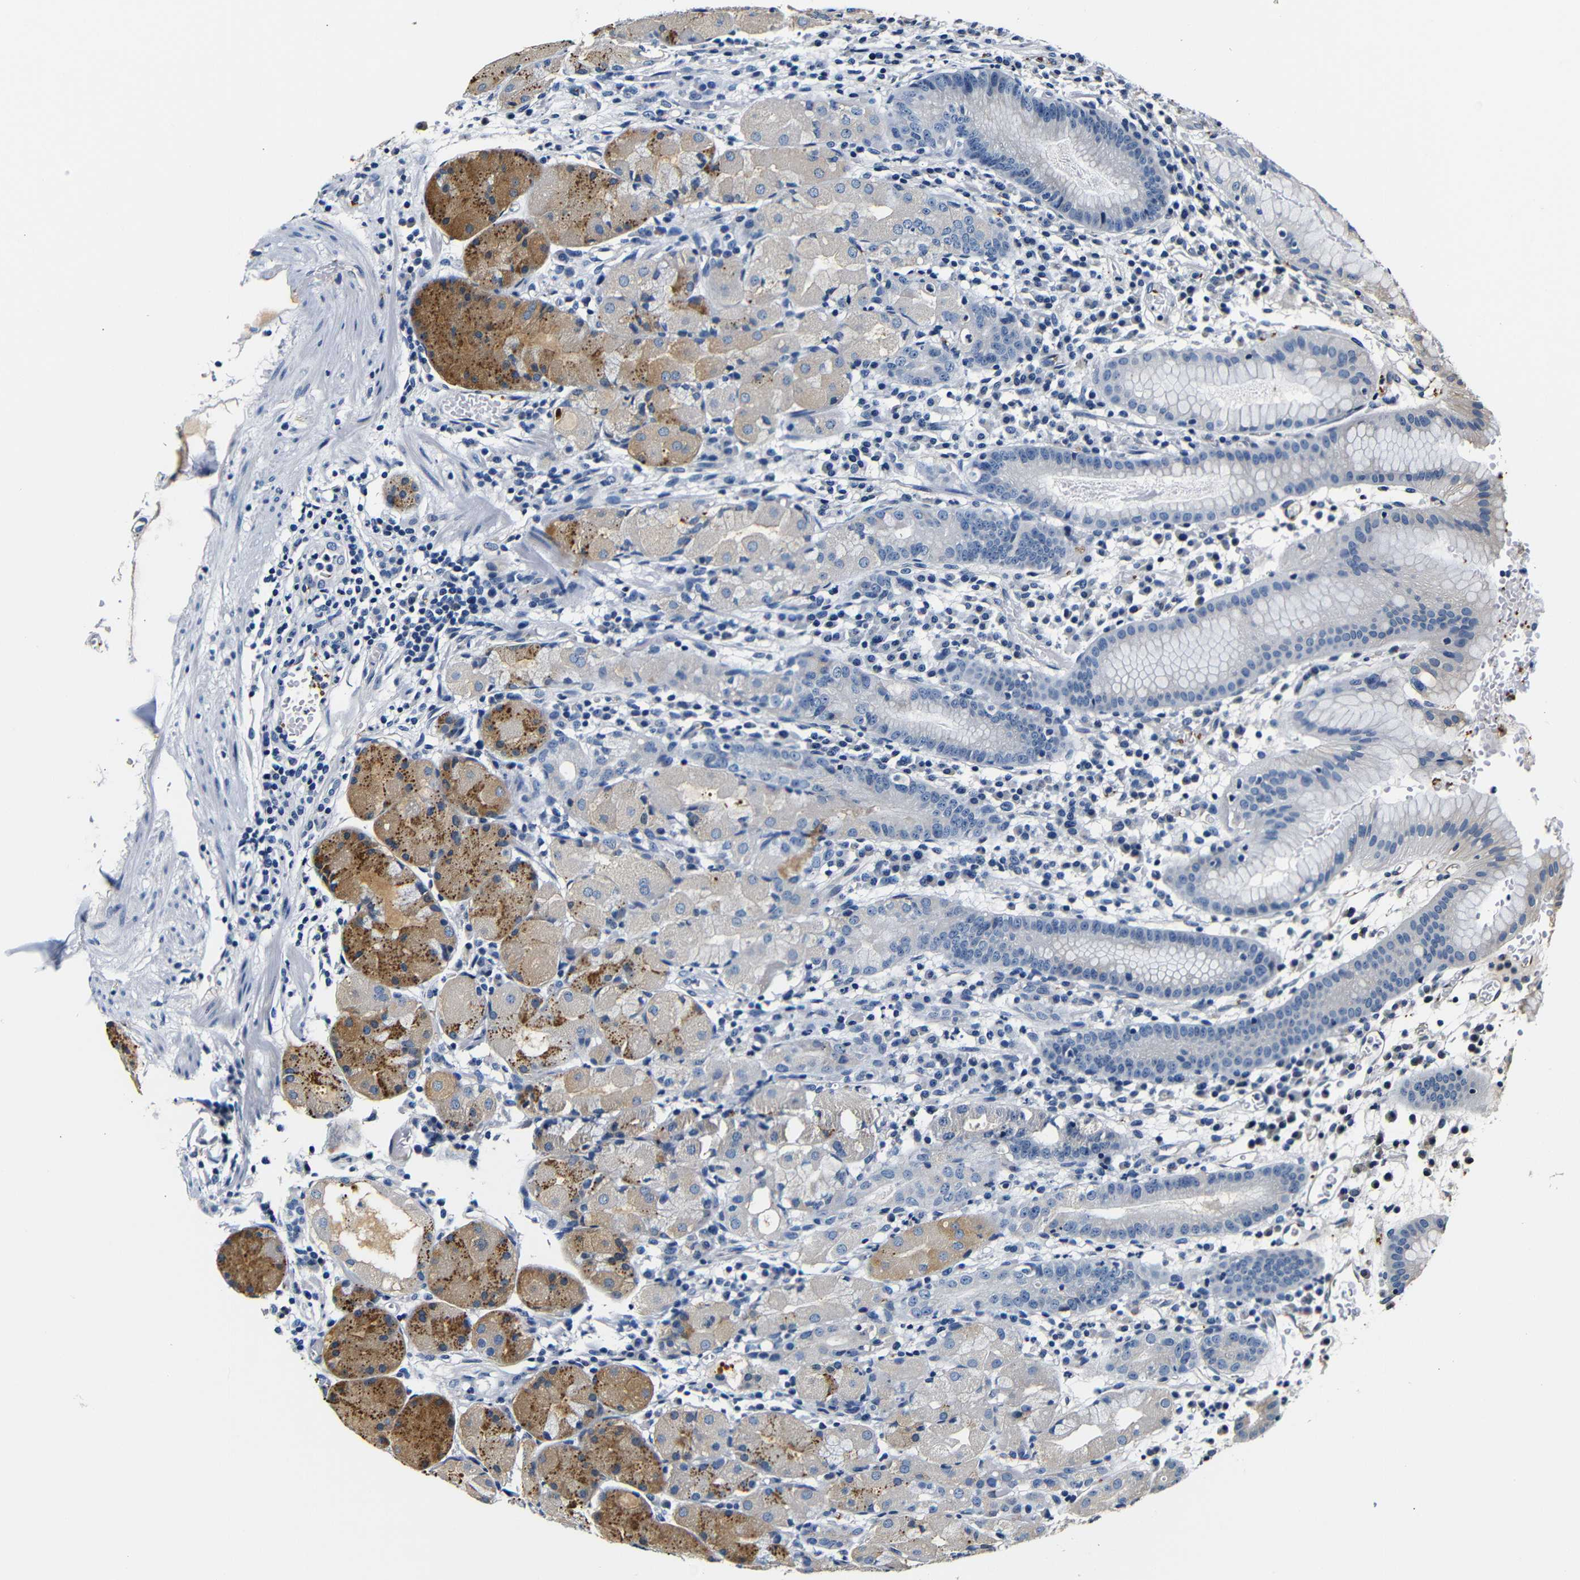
{"staining": {"intensity": "moderate", "quantity": "<25%", "location": "cytoplasmic/membranous"}, "tissue": "stomach", "cell_type": "Glandular cells", "image_type": "normal", "snomed": [{"axis": "morphology", "description": "Normal tissue, NOS"}, {"axis": "topography", "description": "Stomach"}, {"axis": "topography", "description": "Stomach, lower"}], "caption": "This micrograph displays immunohistochemistry staining of unremarkable human stomach, with low moderate cytoplasmic/membranous expression in about <25% of glandular cells.", "gene": "GP1BA", "patient": {"sex": "female", "age": 75}}